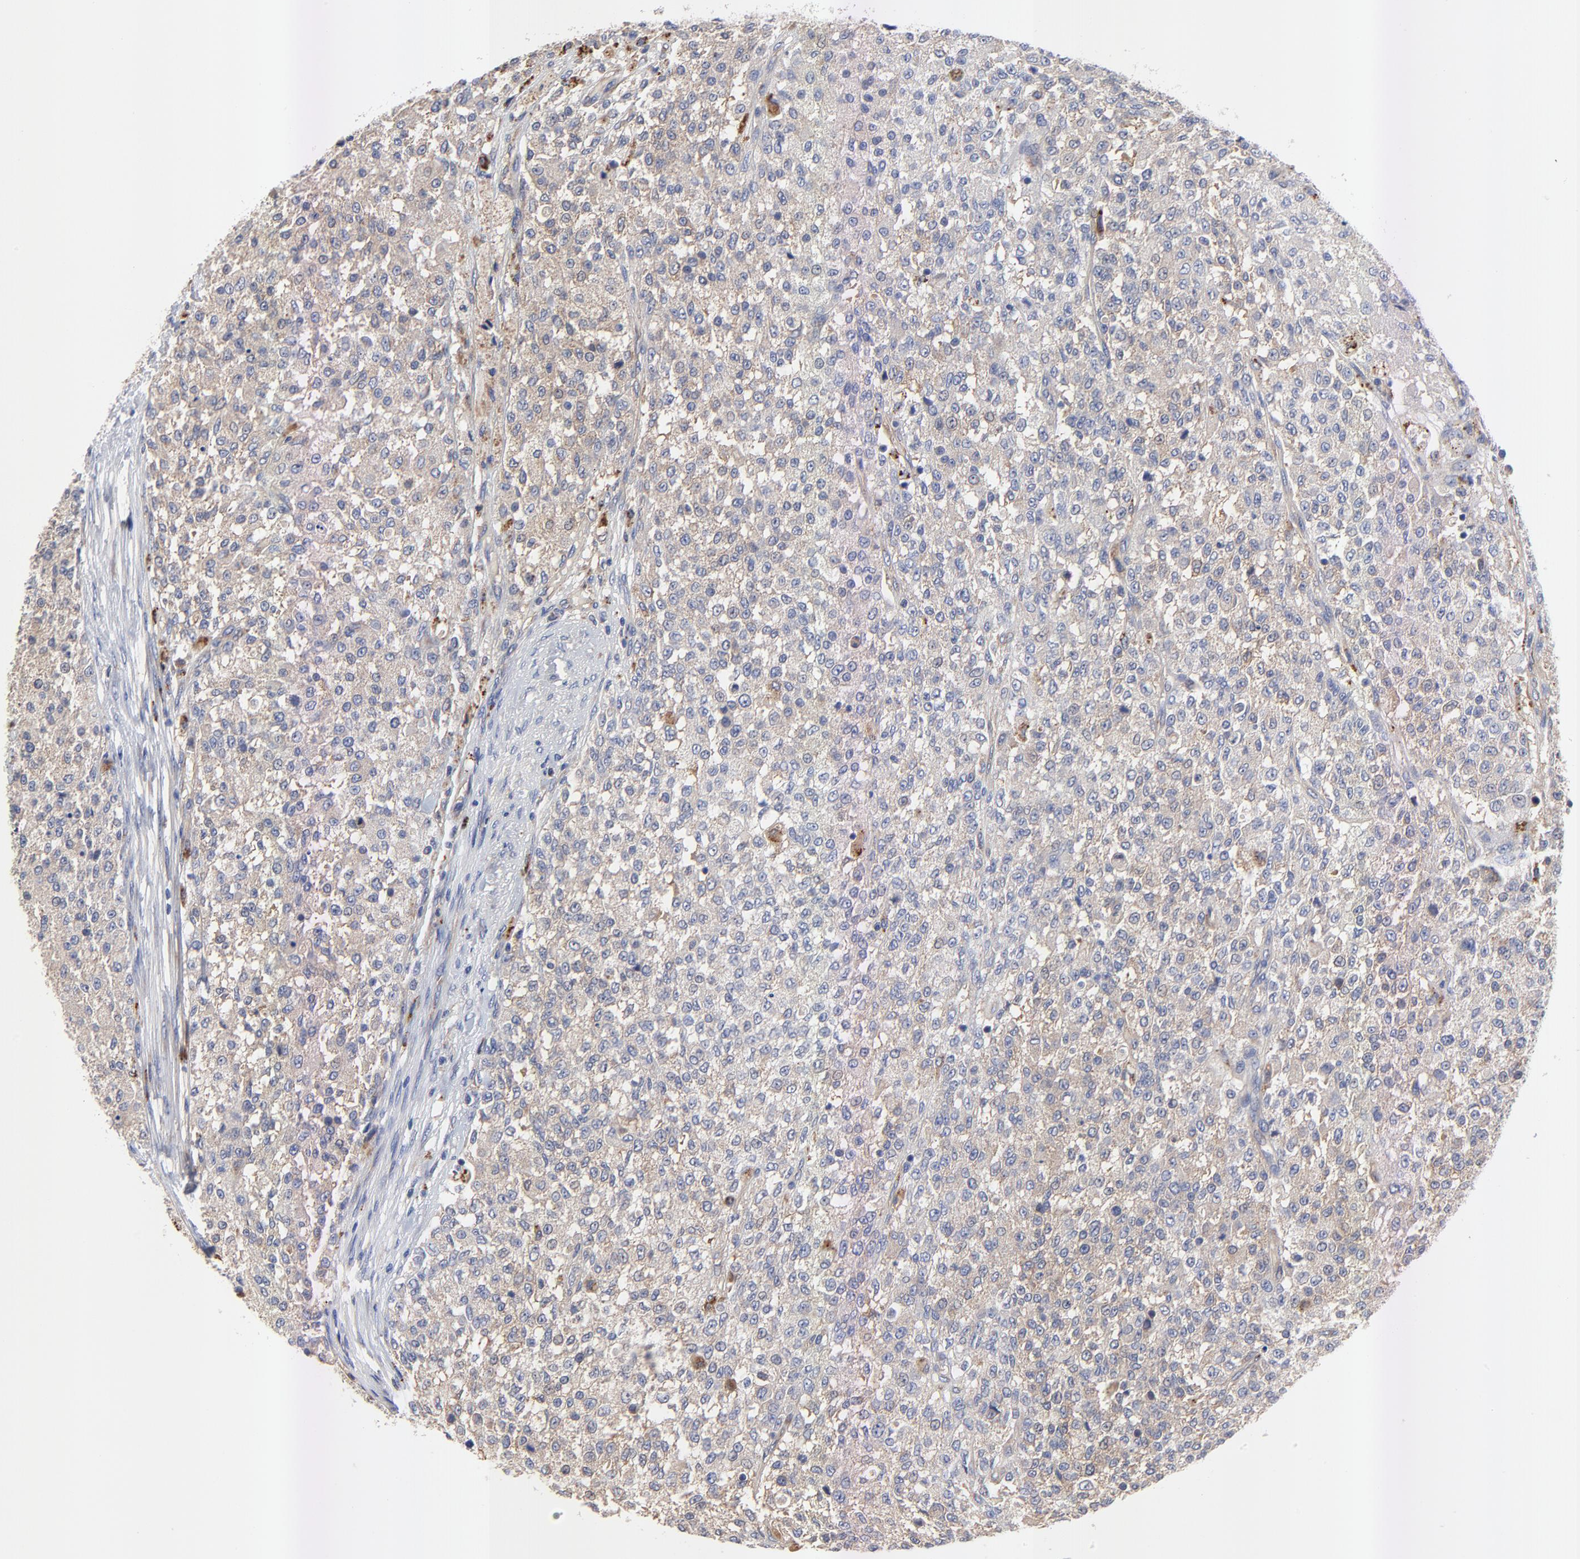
{"staining": {"intensity": "weak", "quantity": "25%-75%", "location": "cytoplasmic/membranous"}, "tissue": "testis cancer", "cell_type": "Tumor cells", "image_type": "cancer", "snomed": [{"axis": "morphology", "description": "Seminoma, NOS"}, {"axis": "topography", "description": "Testis"}], "caption": "Testis cancer tissue shows weak cytoplasmic/membranous positivity in approximately 25%-75% of tumor cells The staining was performed using DAB (3,3'-diaminobenzidine), with brown indicating positive protein expression. Nuclei are stained blue with hematoxylin.", "gene": "FBXL2", "patient": {"sex": "male", "age": 59}}